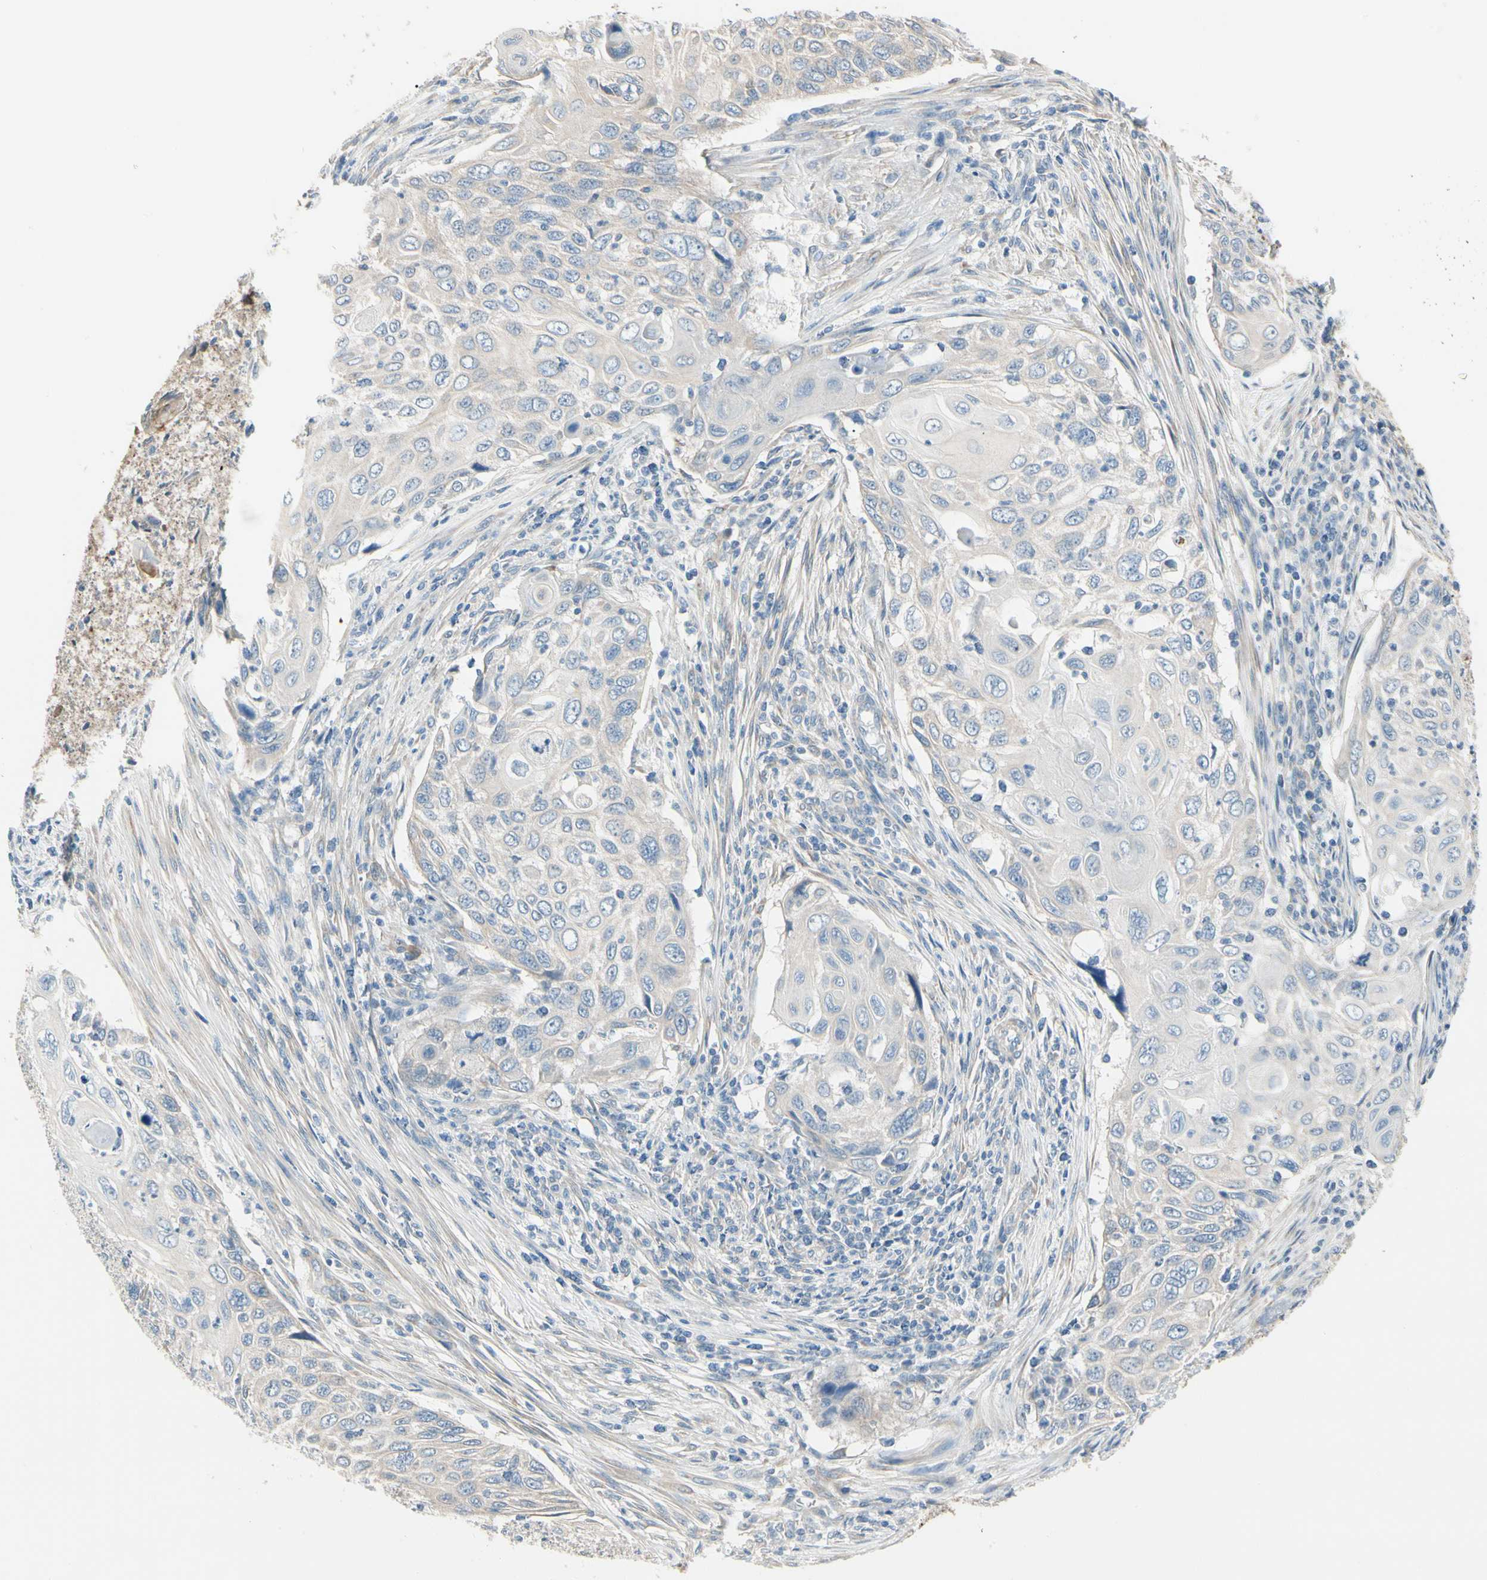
{"staining": {"intensity": "negative", "quantity": "none", "location": "none"}, "tissue": "cervical cancer", "cell_type": "Tumor cells", "image_type": "cancer", "snomed": [{"axis": "morphology", "description": "Squamous cell carcinoma, NOS"}, {"axis": "topography", "description": "Cervix"}], "caption": "Immunohistochemistry (IHC) micrograph of neoplastic tissue: human squamous cell carcinoma (cervical) stained with DAB reveals no significant protein staining in tumor cells. Brightfield microscopy of IHC stained with DAB (3,3'-diaminobenzidine) (brown) and hematoxylin (blue), captured at high magnification.", "gene": "DUSP12", "patient": {"sex": "female", "age": 70}}